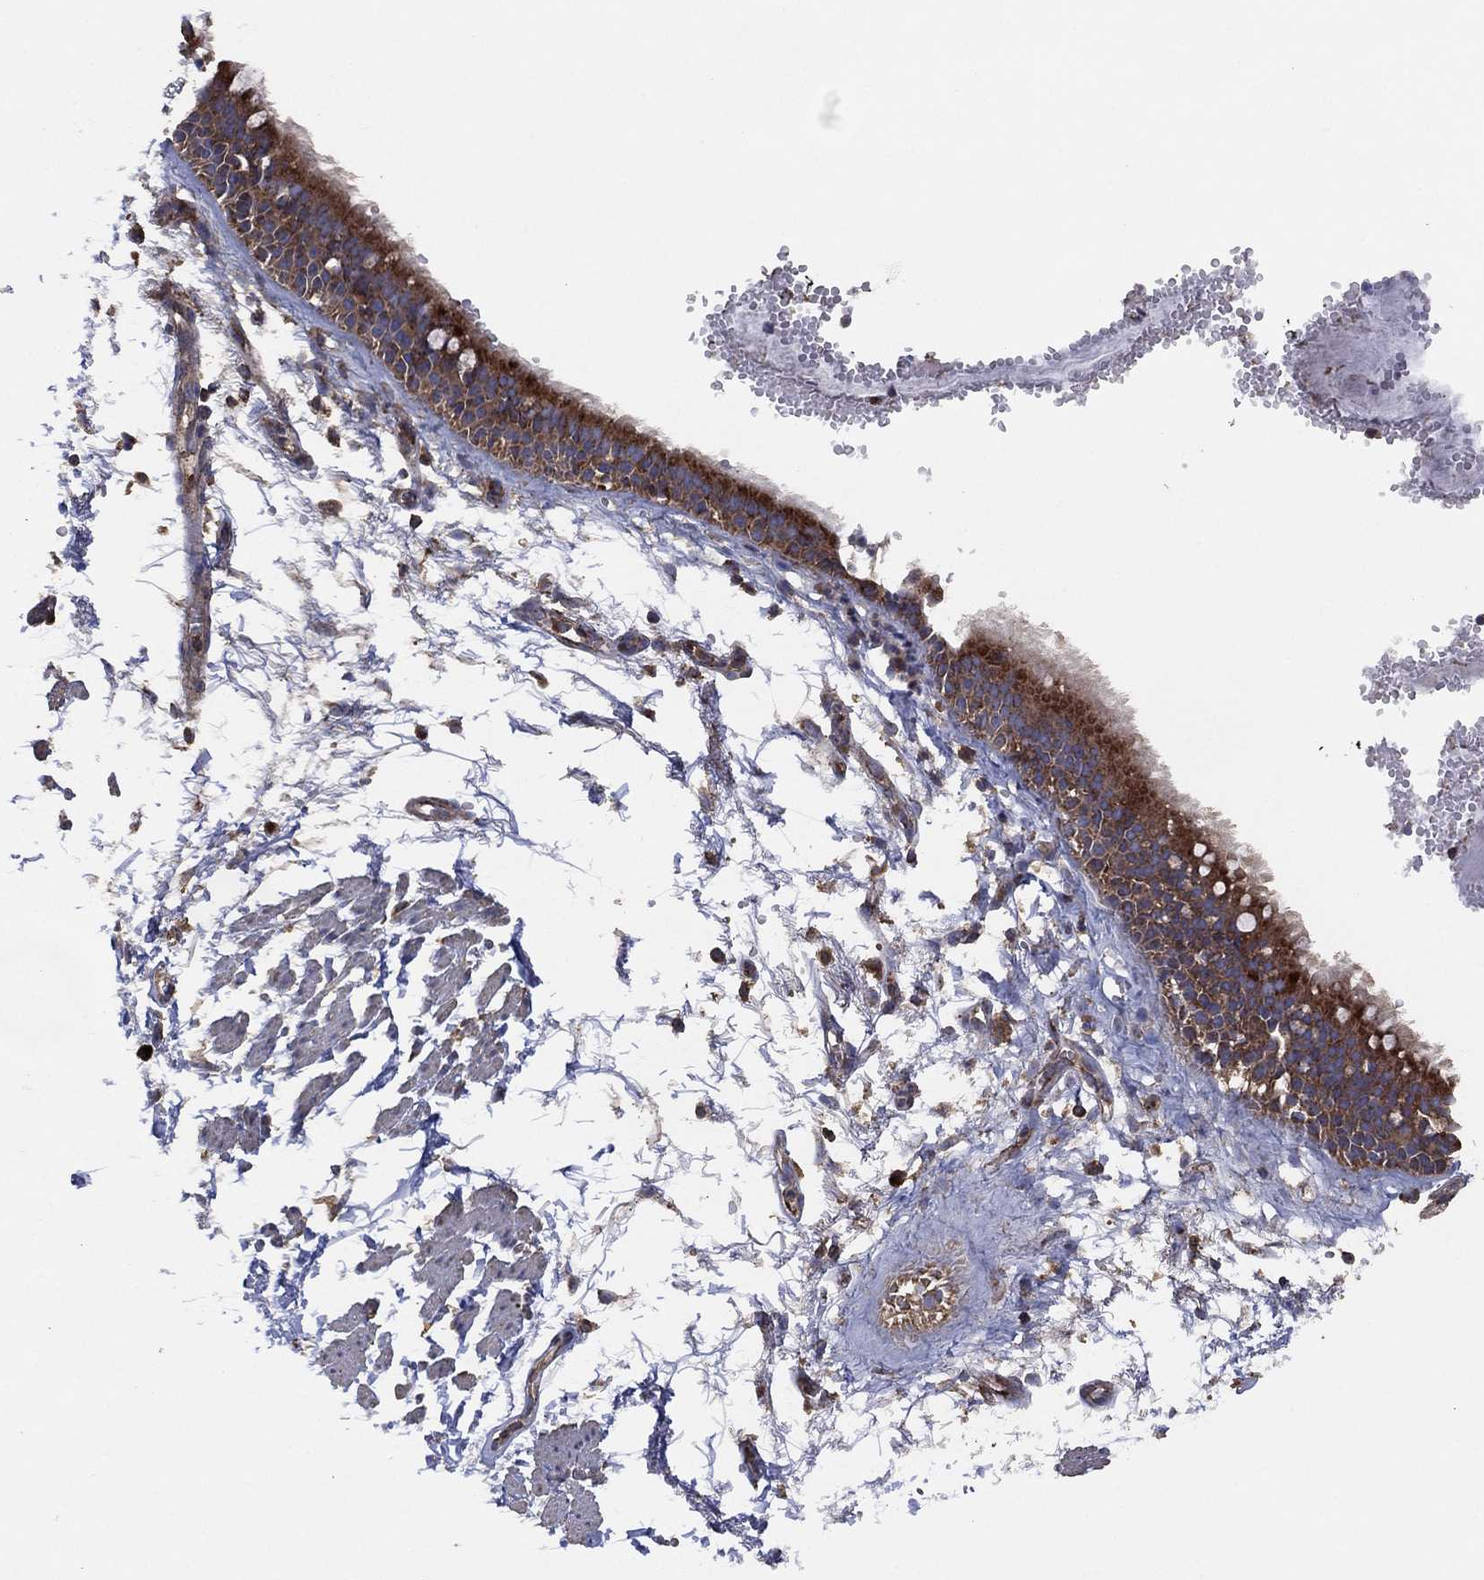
{"staining": {"intensity": "strong", "quantity": "25%-75%", "location": "cytoplasmic/membranous"}, "tissue": "soft tissue", "cell_type": "Fibroblasts", "image_type": "normal", "snomed": [{"axis": "morphology", "description": "Normal tissue, NOS"}, {"axis": "morphology", "description": "Squamous cell carcinoma, NOS"}, {"axis": "topography", "description": "Cartilage tissue"}, {"axis": "topography", "description": "Lung"}], "caption": "Normal soft tissue demonstrates strong cytoplasmic/membranous positivity in about 25%-75% of fibroblasts (DAB (3,3'-diaminobenzidine) IHC, brown staining for protein, blue staining for nuclei)..", "gene": "LIMD1", "patient": {"sex": "male", "age": 66}}